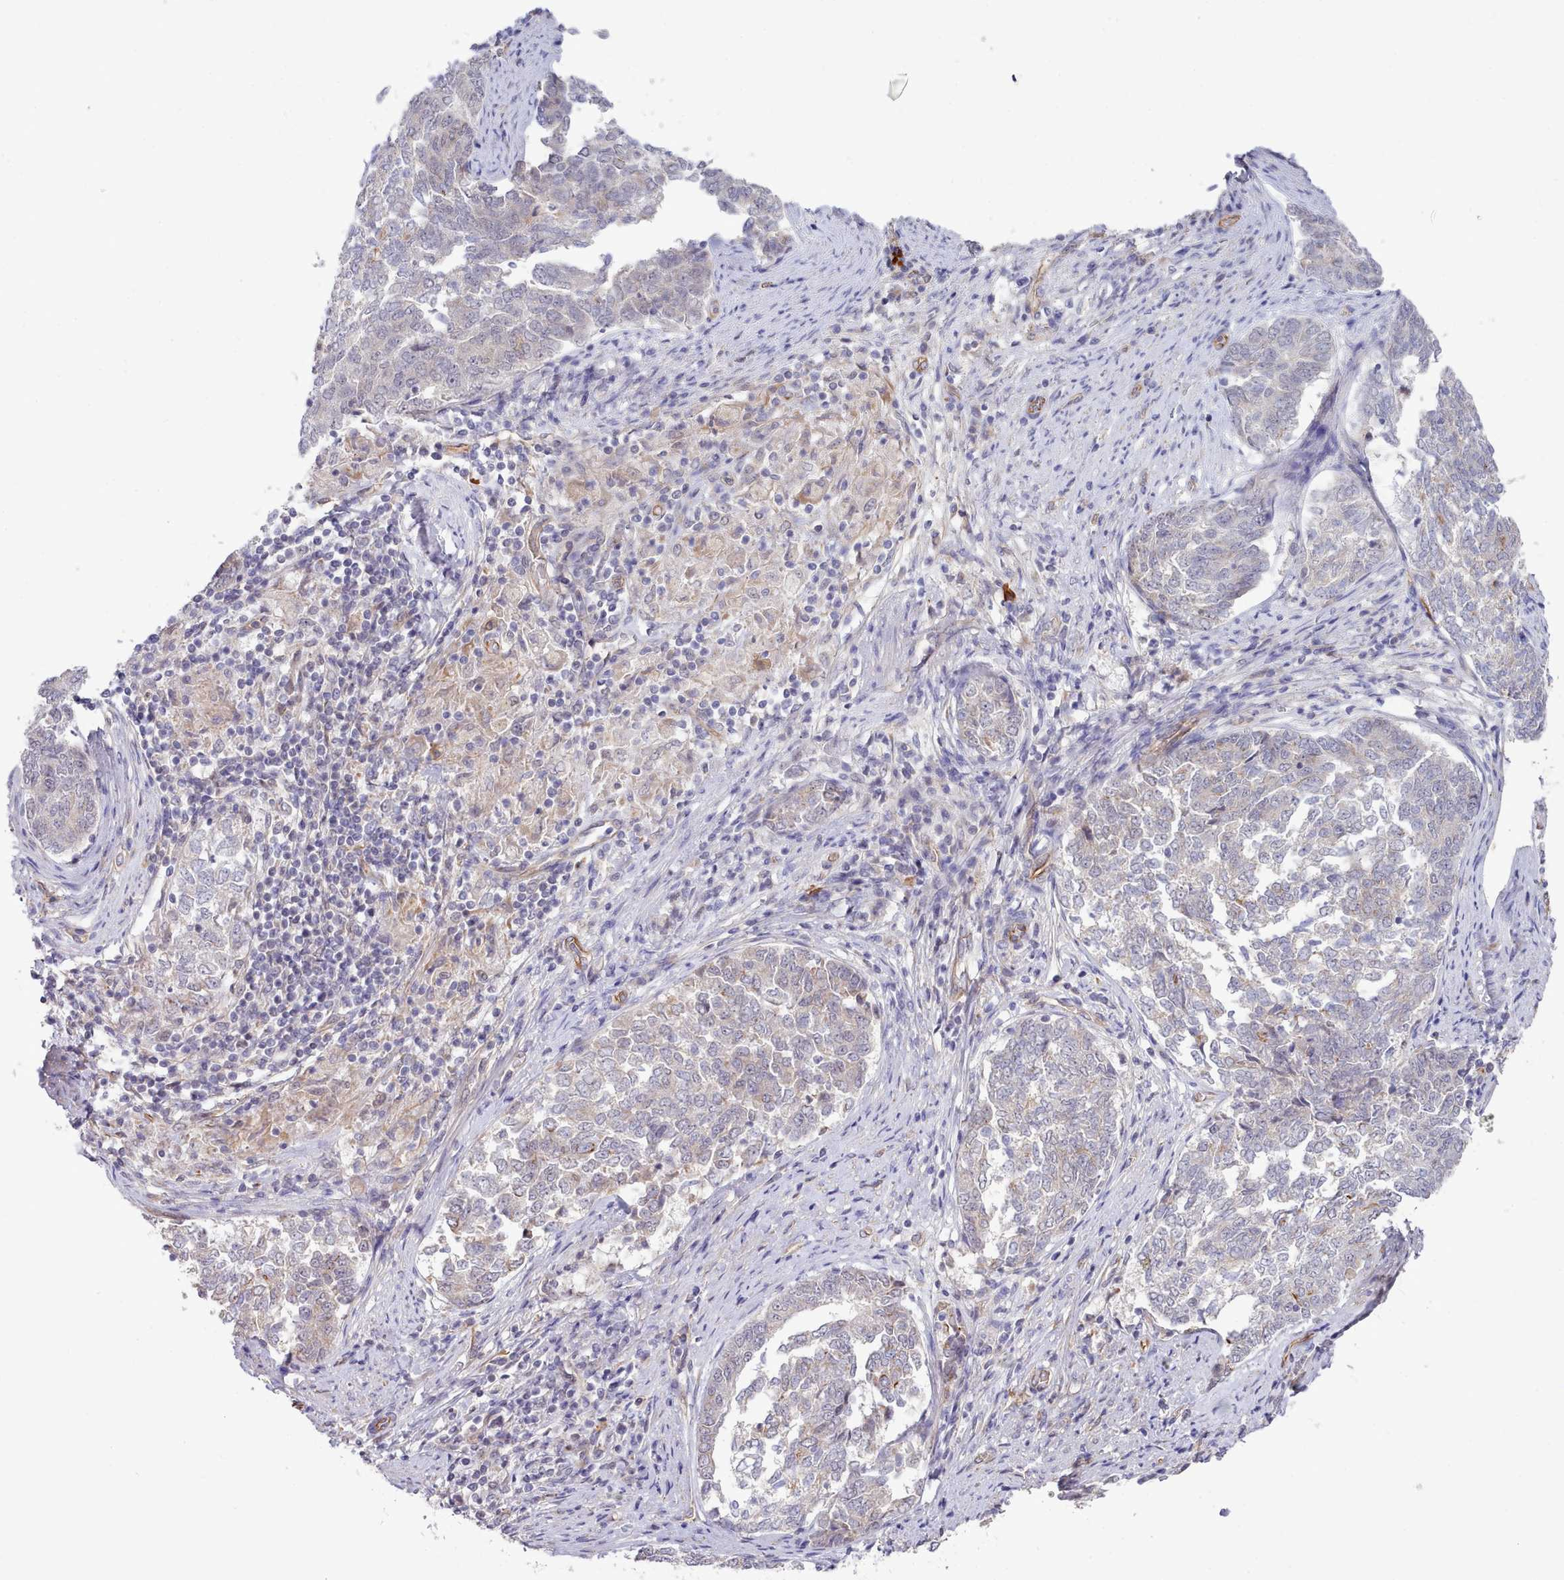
{"staining": {"intensity": "weak", "quantity": "<25%", "location": "cytoplasmic/membranous"}, "tissue": "endometrial cancer", "cell_type": "Tumor cells", "image_type": "cancer", "snomed": [{"axis": "morphology", "description": "Adenocarcinoma, NOS"}, {"axis": "topography", "description": "Endometrium"}], "caption": "Human endometrial adenocarcinoma stained for a protein using immunohistochemistry (IHC) exhibits no expression in tumor cells.", "gene": "ZC3H13", "patient": {"sex": "female", "age": 80}}